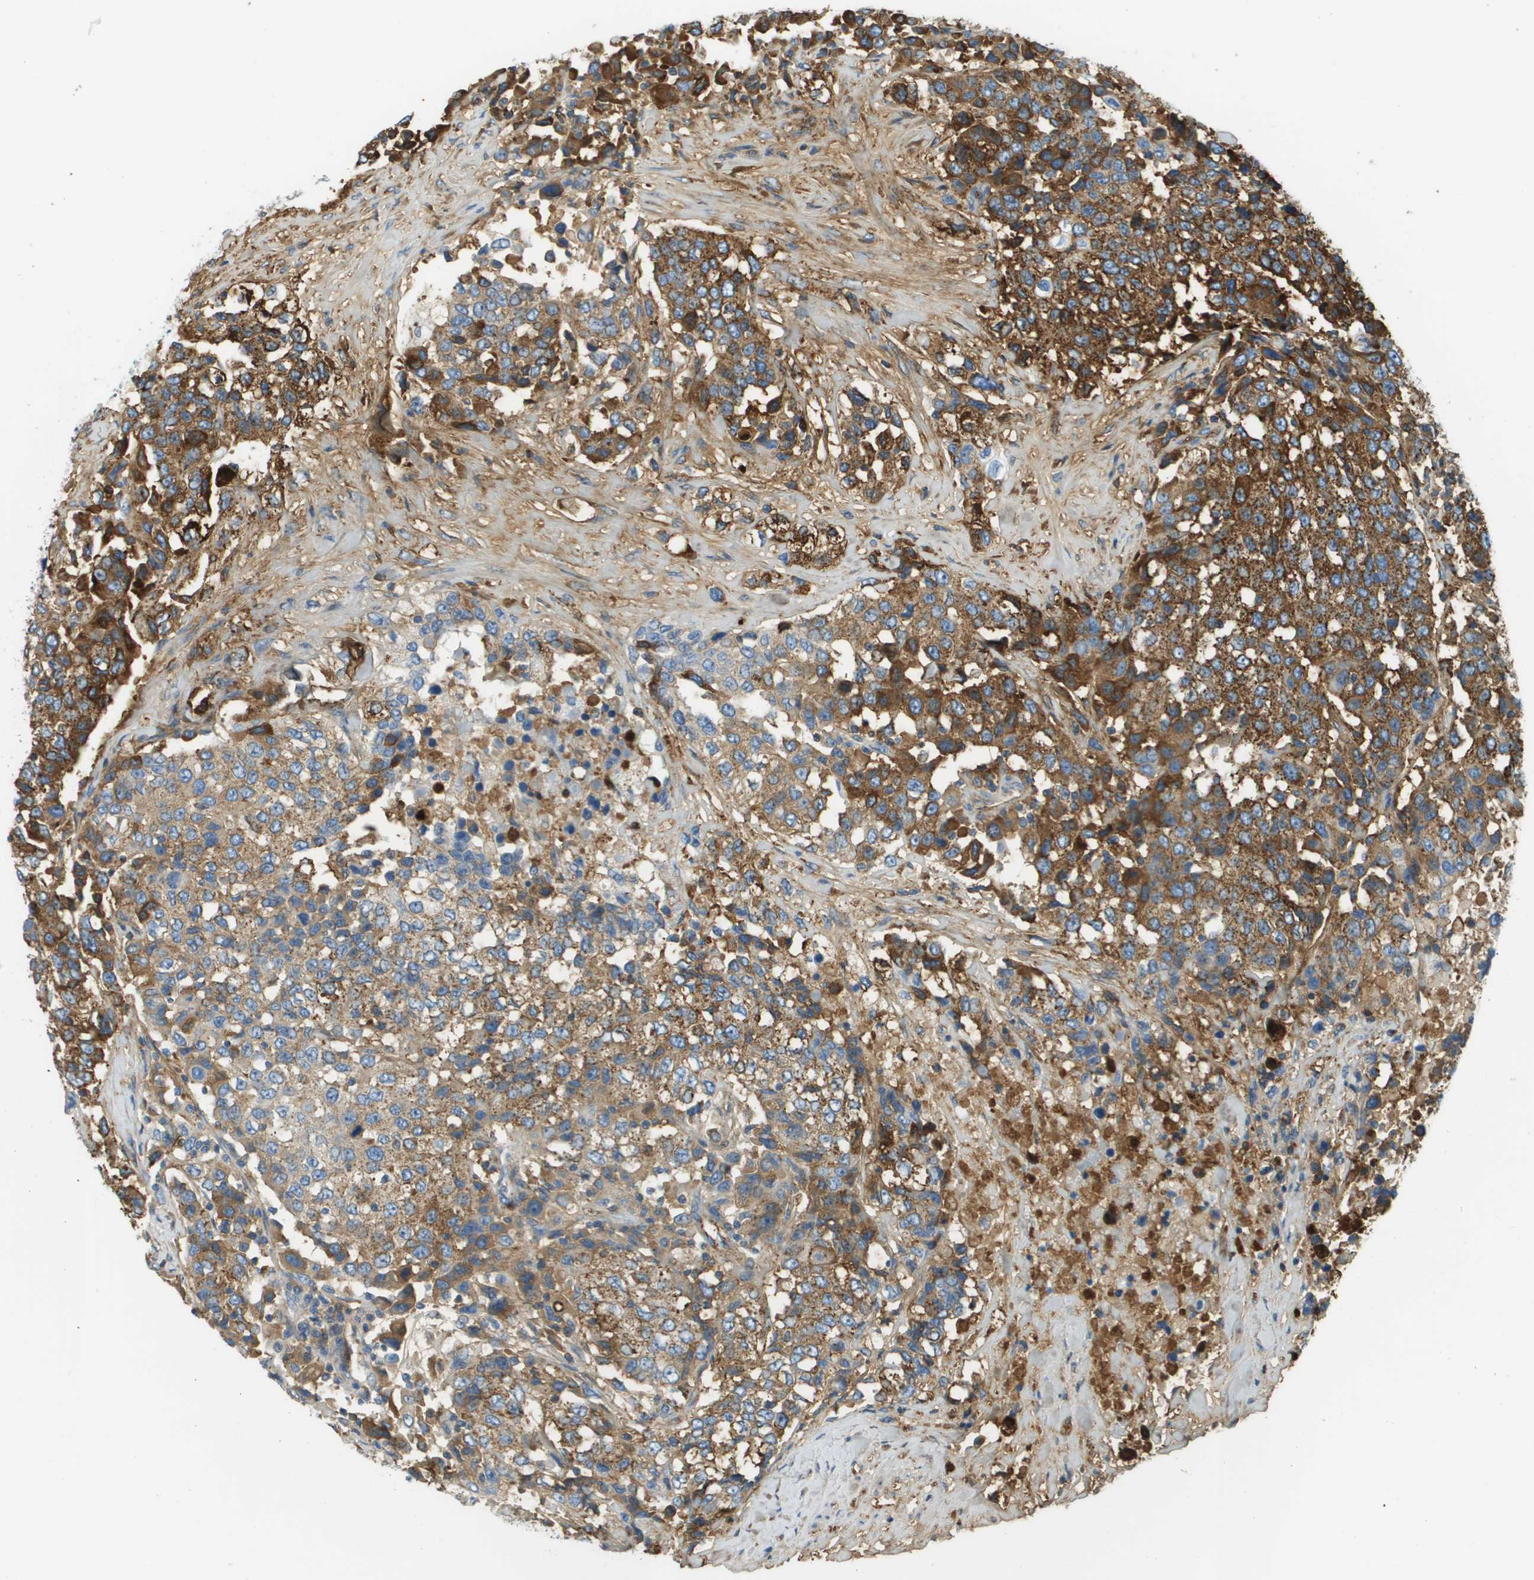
{"staining": {"intensity": "moderate", "quantity": ">75%", "location": "cytoplasmic/membranous"}, "tissue": "urothelial cancer", "cell_type": "Tumor cells", "image_type": "cancer", "snomed": [{"axis": "morphology", "description": "Urothelial carcinoma, High grade"}, {"axis": "topography", "description": "Urinary bladder"}], "caption": "DAB immunohistochemical staining of high-grade urothelial carcinoma reveals moderate cytoplasmic/membranous protein positivity in approximately >75% of tumor cells.", "gene": "DCN", "patient": {"sex": "female", "age": 80}}